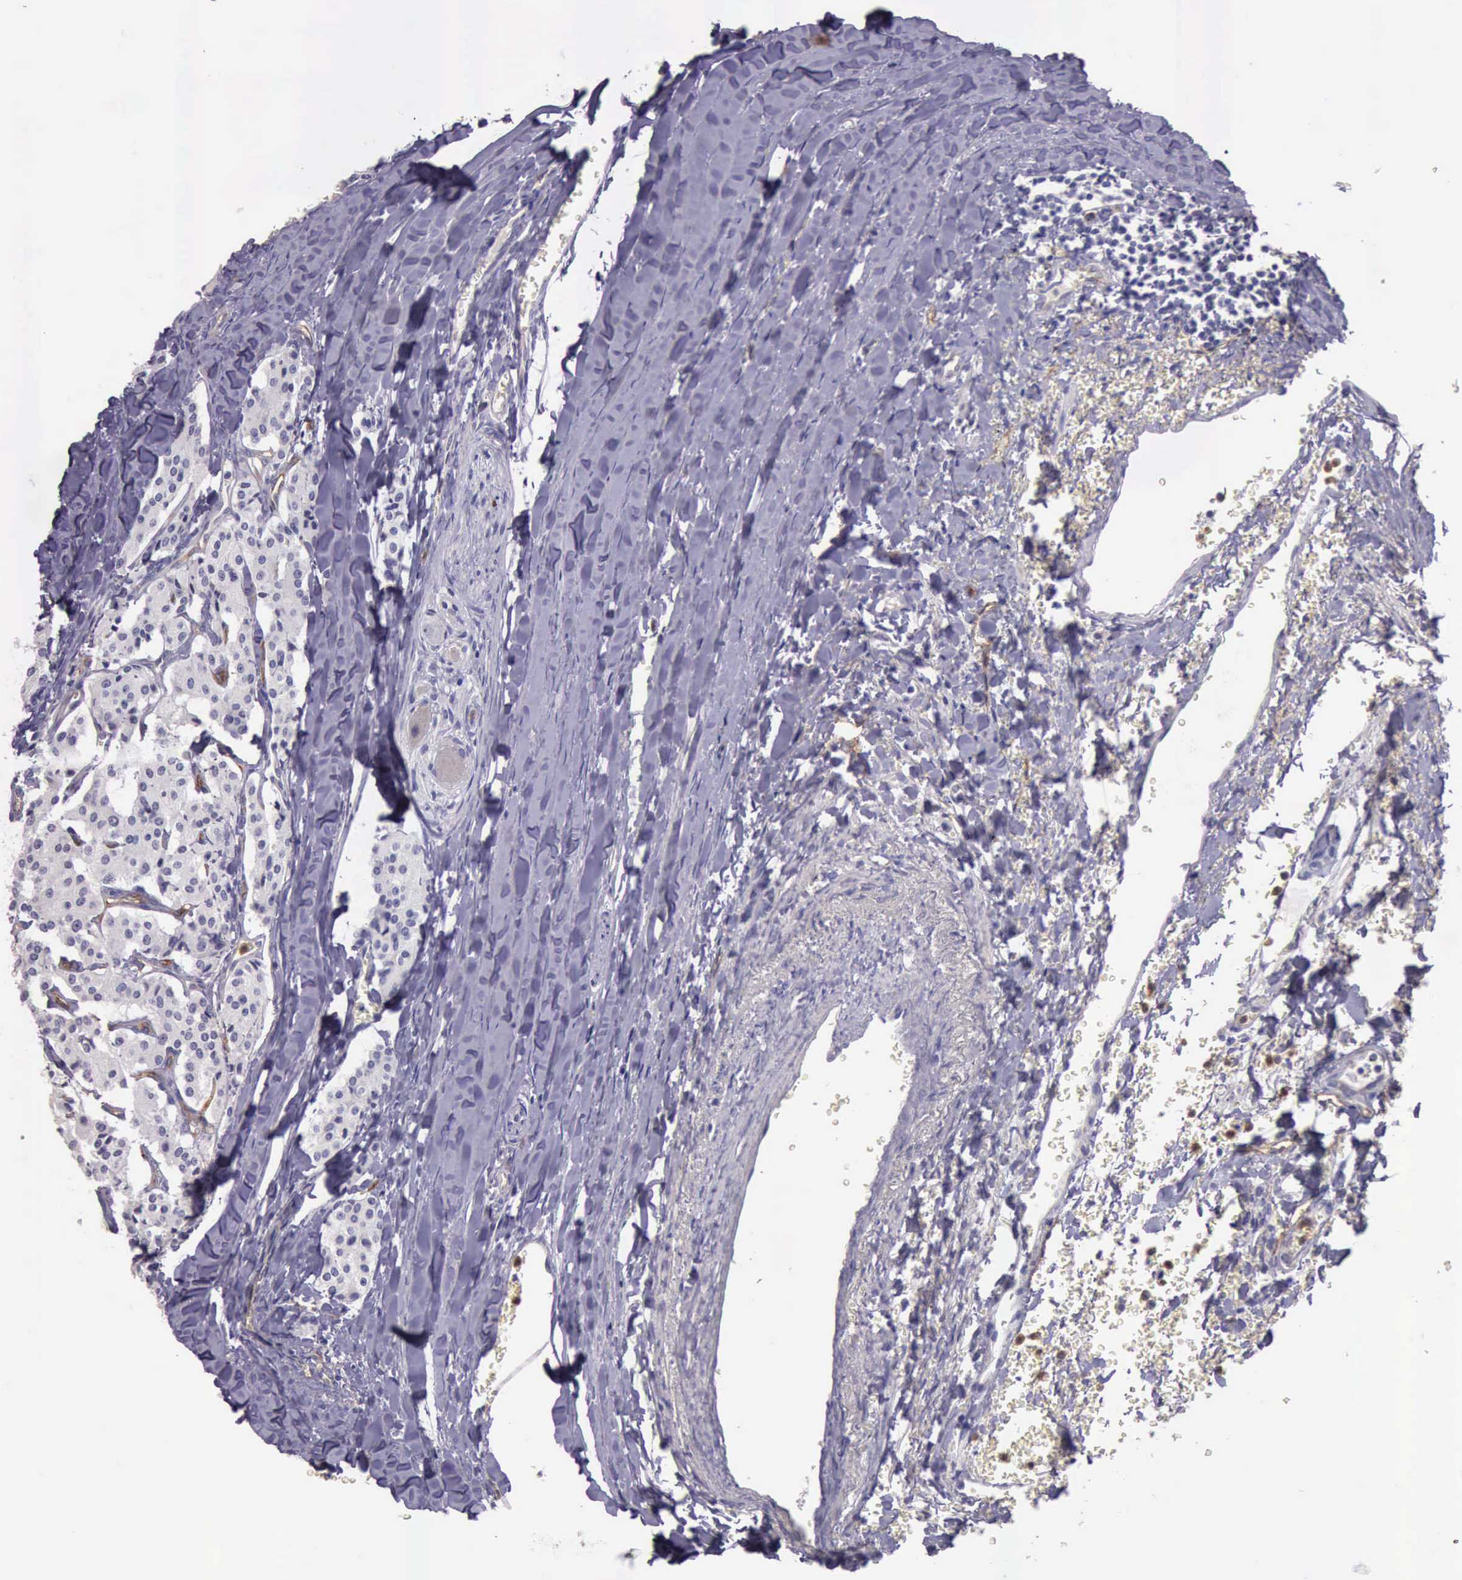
{"staining": {"intensity": "negative", "quantity": "none", "location": "none"}, "tissue": "carcinoid", "cell_type": "Tumor cells", "image_type": "cancer", "snomed": [{"axis": "morphology", "description": "Carcinoid, malignant, NOS"}, {"axis": "topography", "description": "Bronchus"}], "caption": "The photomicrograph shows no significant staining in tumor cells of carcinoid.", "gene": "TCEANC", "patient": {"sex": "male", "age": 55}}